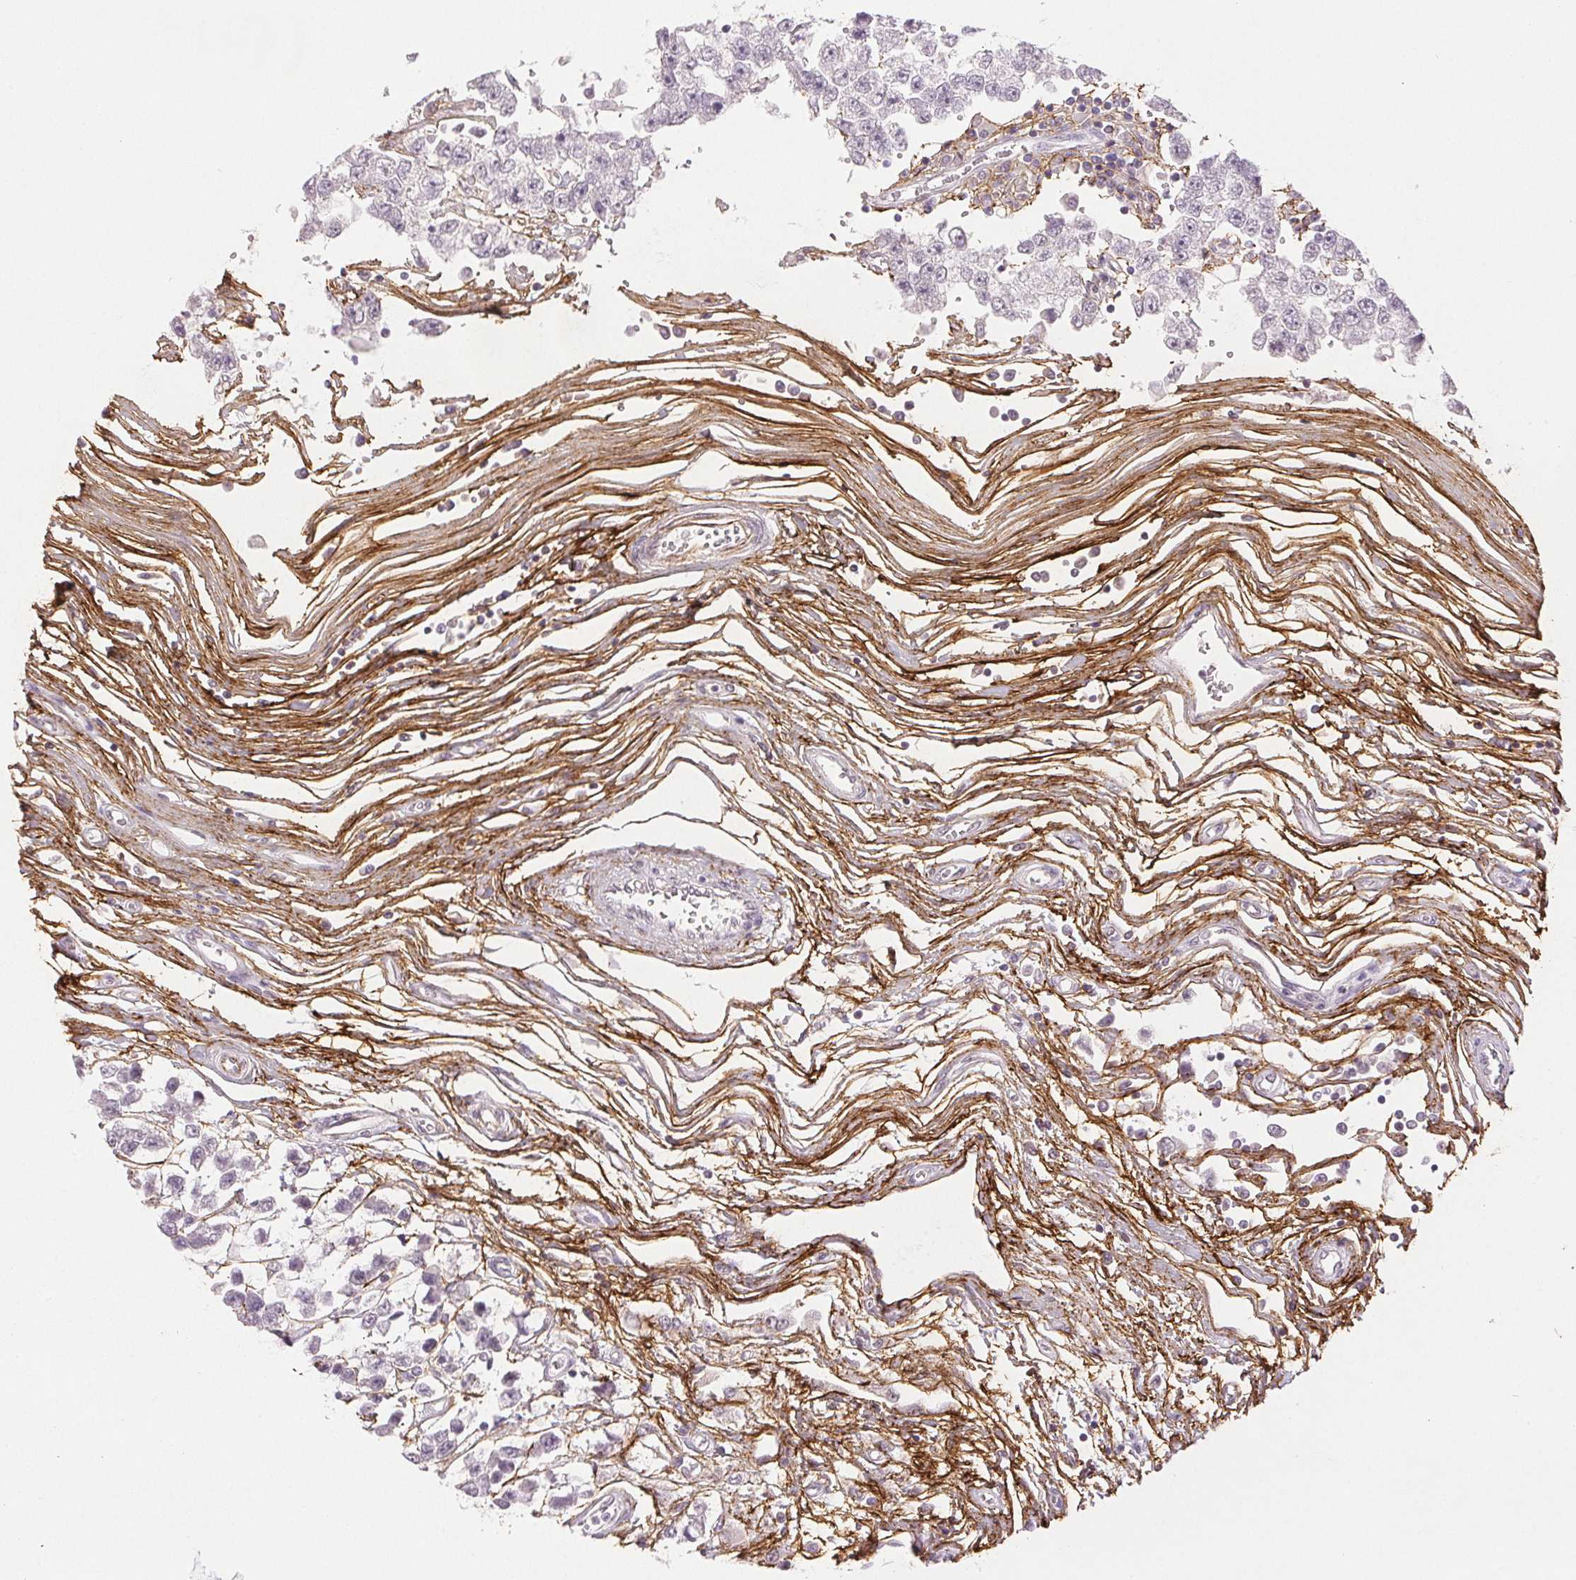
{"staining": {"intensity": "negative", "quantity": "none", "location": "none"}, "tissue": "testis cancer", "cell_type": "Tumor cells", "image_type": "cancer", "snomed": [{"axis": "morphology", "description": "Seminoma, NOS"}, {"axis": "topography", "description": "Testis"}], "caption": "Tumor cells are negative for protein expression in human testis cancer.", "gene": "FBN1", "patient": {"sex": "male", "age": 34}}